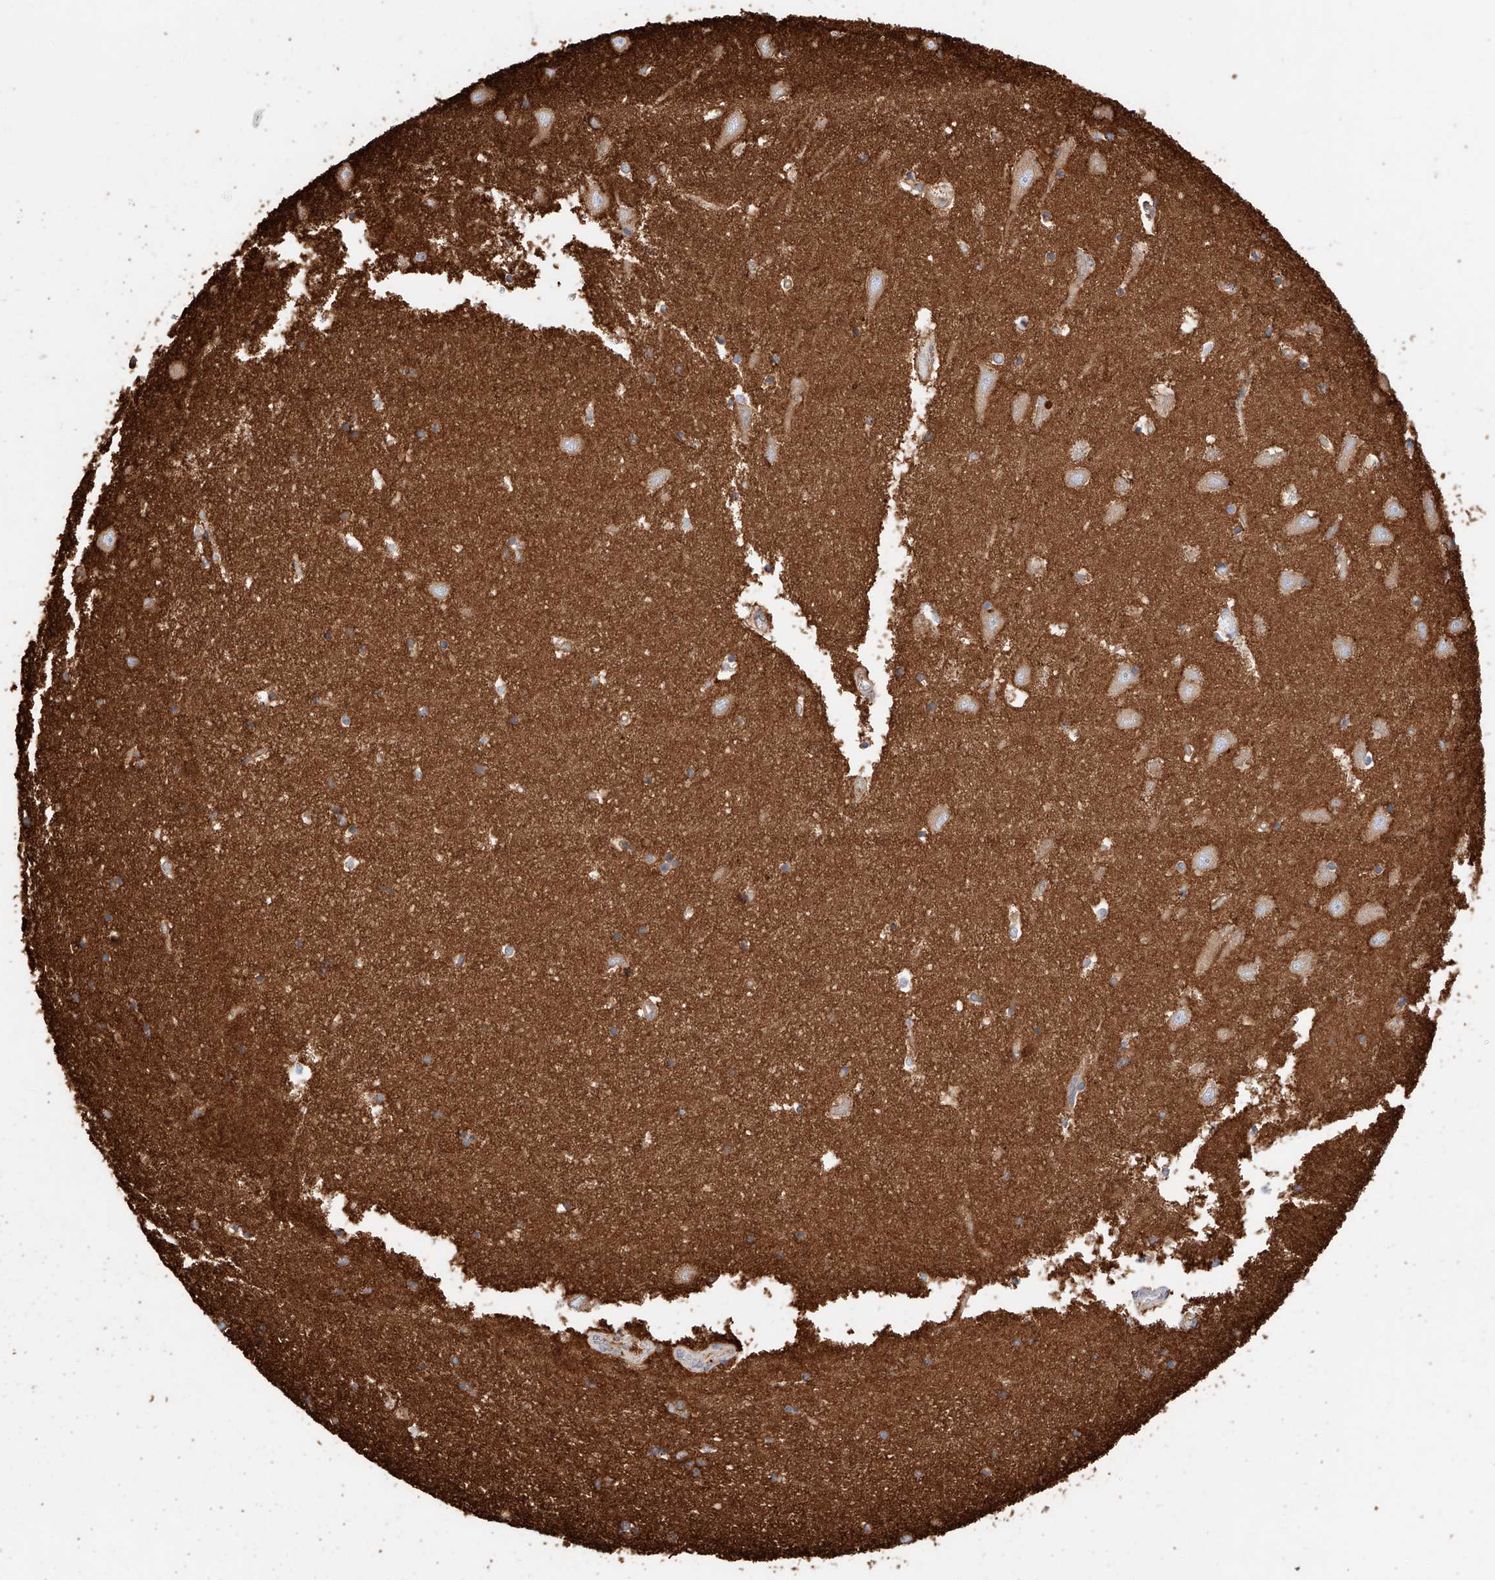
{"staining": {"intensity": "moderate", "quantity": "25%-75%", "location": "cytoplasmic/membranous"}, "tissue": "hippocampus", "cell_type": "Glial cells", "image_type": "normal", "snomed": [{"axis": "morphology", "description": "Normal tissue, NOS"}, {"axis": "topography", "description": "Hippocampus"}], "caption": "IHC photomicrograph of normal hippocampus: human hippocampus stained using immunohistochemistry (IHC) shows medium levels of moderate protein expression localized specifically in the cytoplasmic/membranous of glial cells, appearing as a cytoplasmic/membranous brown color.", "gene": "ENSG00000259132", "patient": {"sex": "male", "age": 70}}